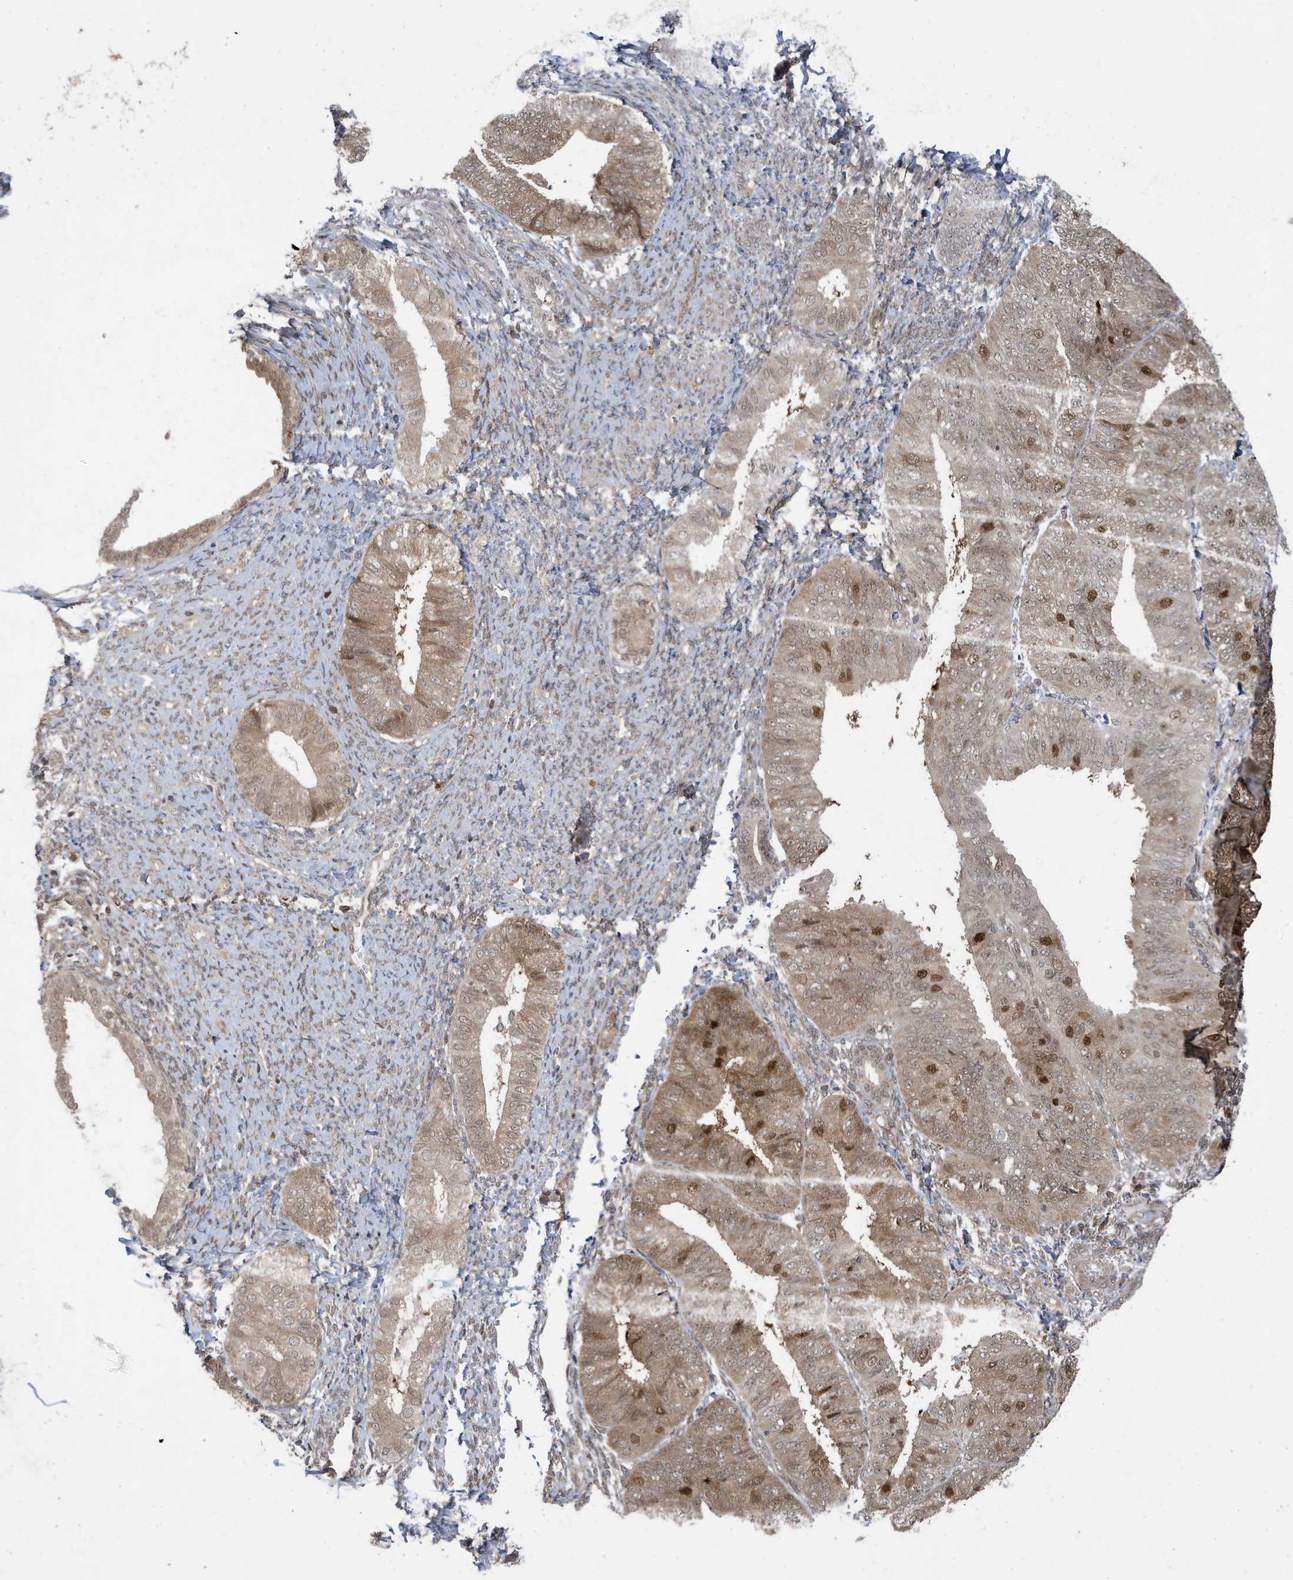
{"staining": {"intensity": "moderate", "quantity": "25%-75%", "location": "cytoplasmic/membranous"}, "tissue": "endometrial cancer", "cell_type": "Tumor cells", "image_type": "cancer", "snomed": [{"axis": "morphology", "description": "Adenocarcinoma, NOS"}, {"axis": "topography", "description": "Endometrium"}], "caption": "Brown immunohistochemical staining in human adenocarcinoma (endometrial) reveals moderate cytoplasmic/membranous staining in about 25%-75% of tumor cells. (DAB = brown stain, brightfield microscopy at high magnification).", "gene": "UBQLN1", "patient": {"sex": "female", "age": 58}}